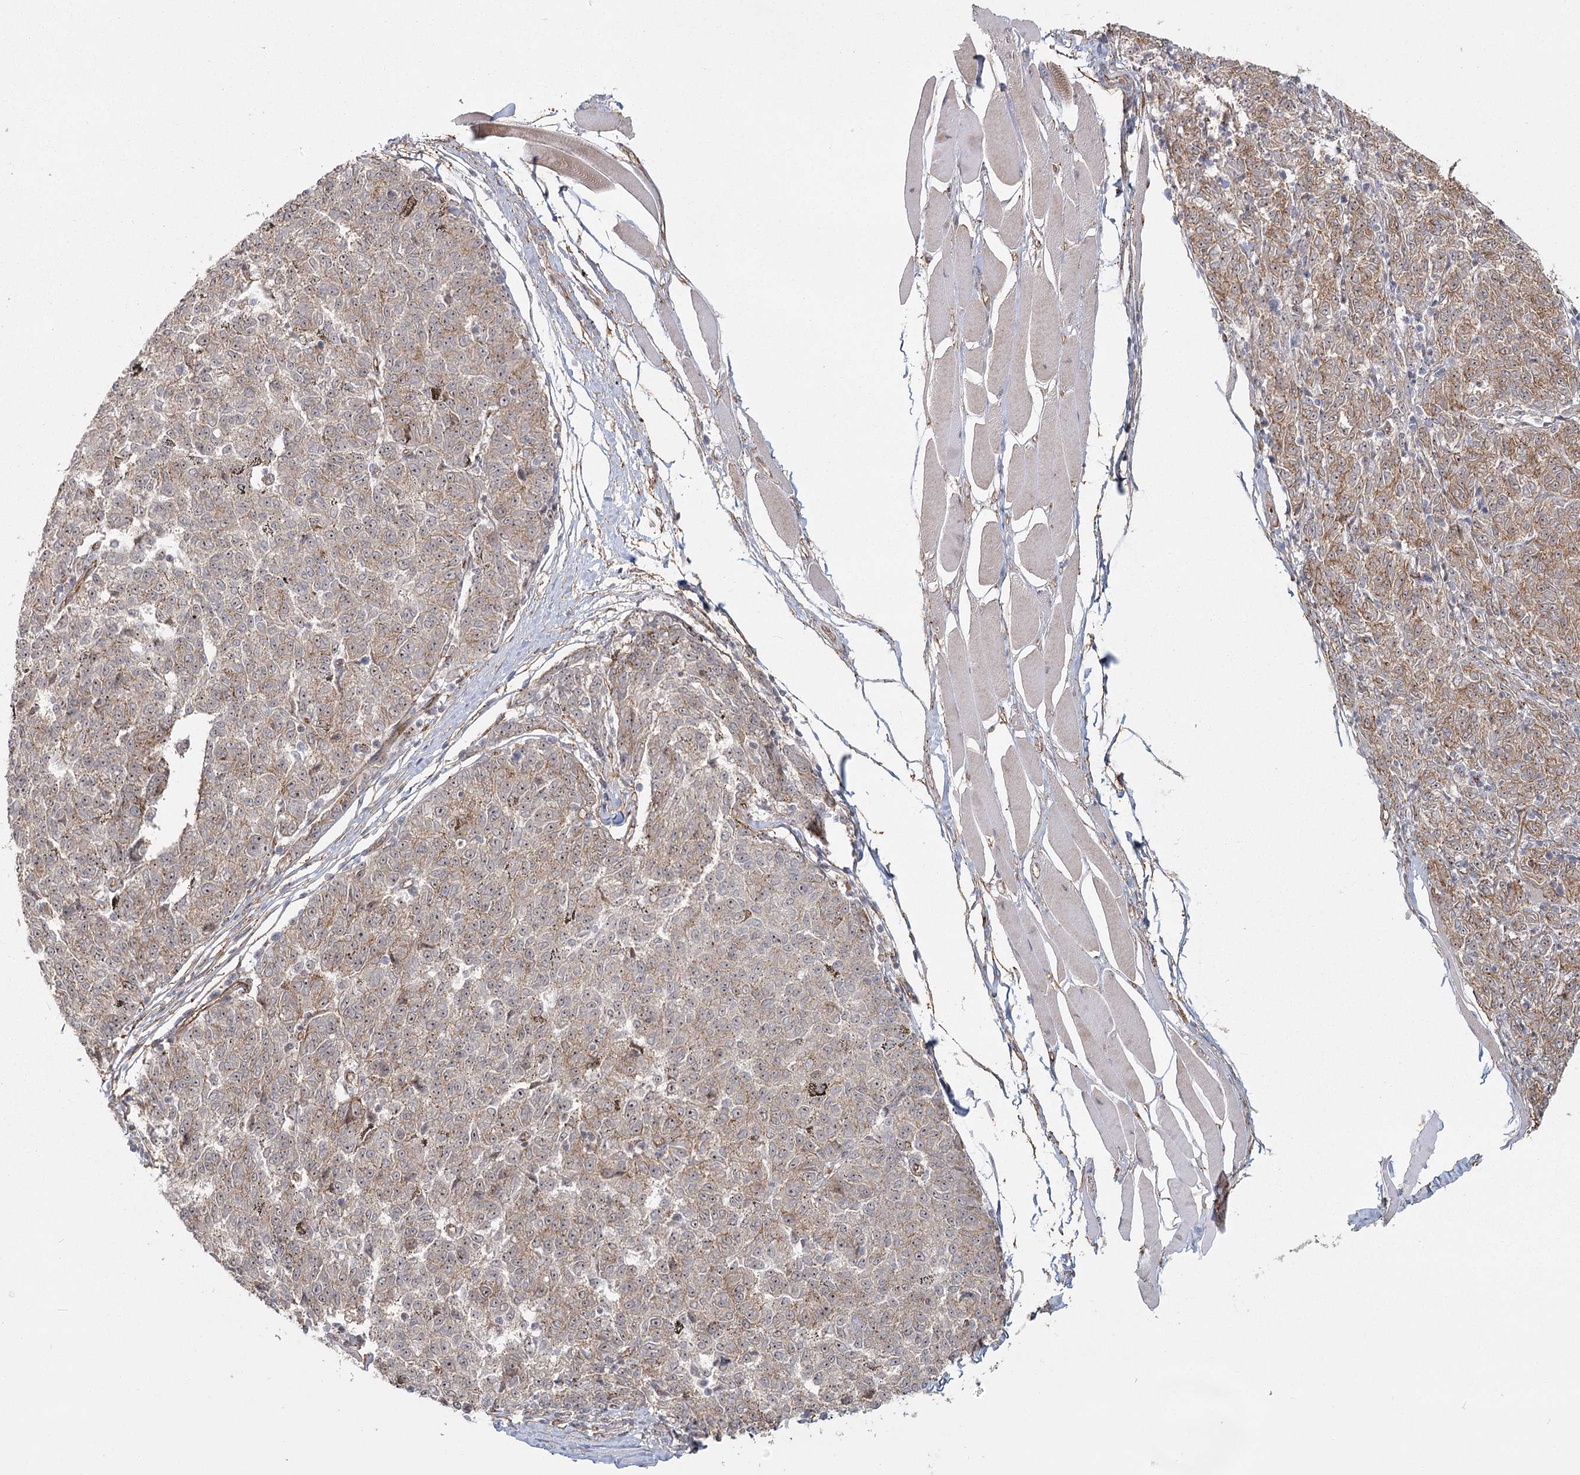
{"staining": {"intensity": "weak", "quantity": "25%-75%", "location": "cytoplasmic/membranous"}, "tissue": "melanoma", "cell_type": "Tumor cells", "image_type": "cancer", "snomed": [{"axis": "morphology", "description": "Malignant melanoma, NOS"}, {"axis": "topography", "description": "Skin"}], "caption": "Tumor cells show weak cytoplasmic/membranous expression in about 25%-75% of cells in malignant melanoma.", "gene": "RPP14", "patient": {"sex": "female", "age": 72}}